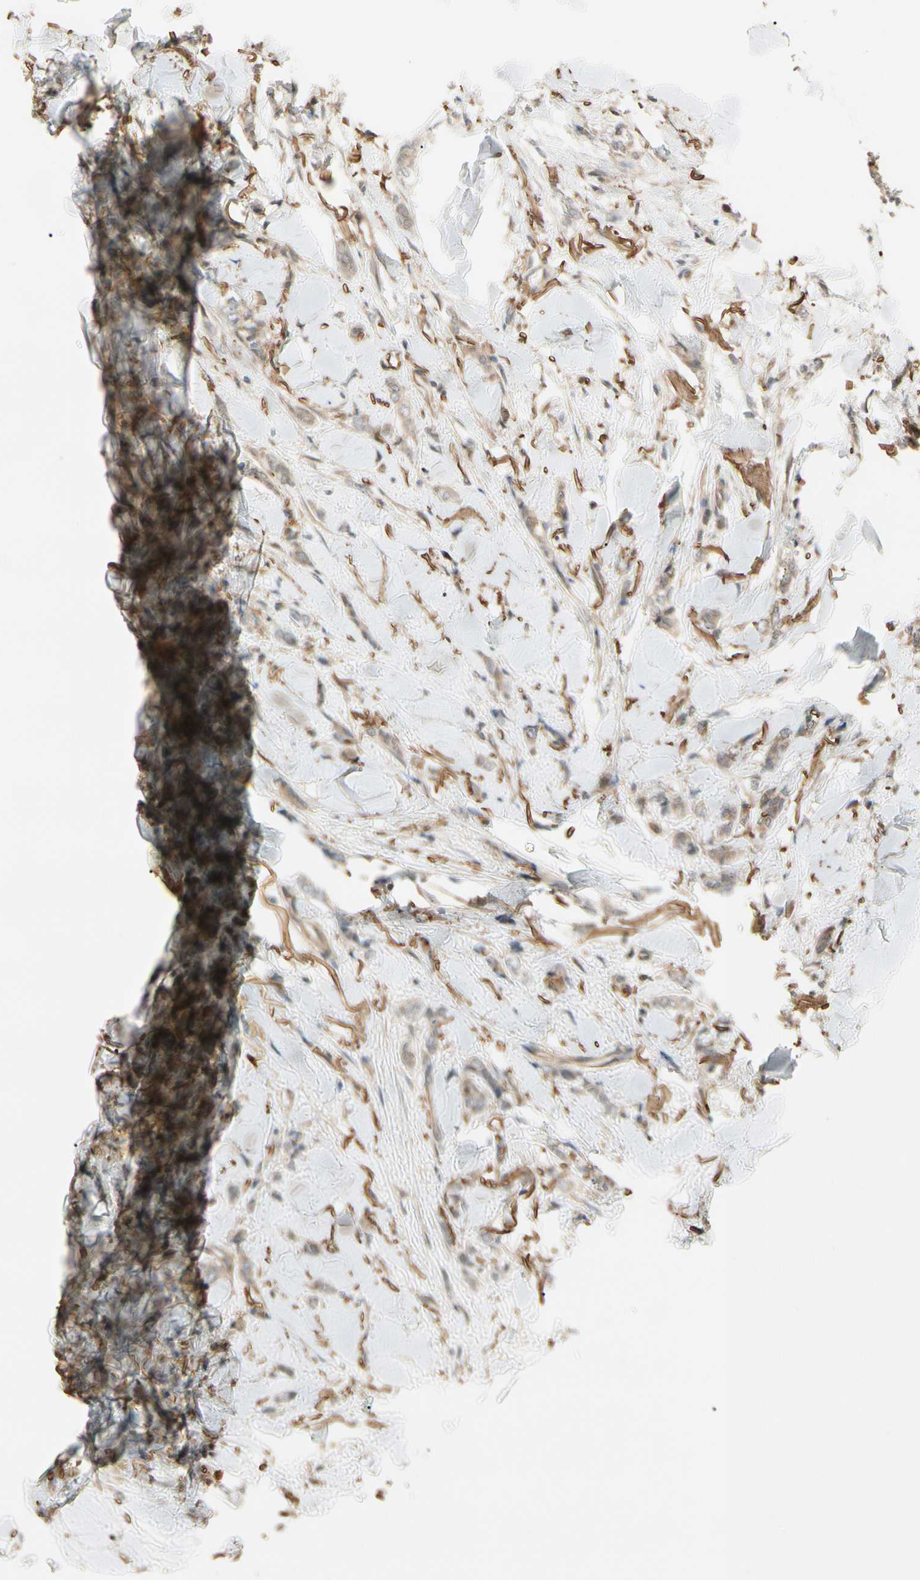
{"staining": {"intensity": "moderate", "quantity": ">75%", "location": "cytoplasmic/membranous"}, "tissue": "breast cancer", "cell_type": "Tumor cells", "image_type": "cancer", "snomed": [{"axis": "morphology", "description": "Lobular carcinoma"}, {"axis": "topography", "description": "Skin"}, {"axis": "topography", "description": "Breast"}], "caption": "This micrograph displays IHC staining of lobular carcinoma (breast), with medium moderate cytoplasmic/membranous staining in approximately >75% of tumor cells.", "gene": "F2R", "patient": {"sex": "female", "age": 46}}